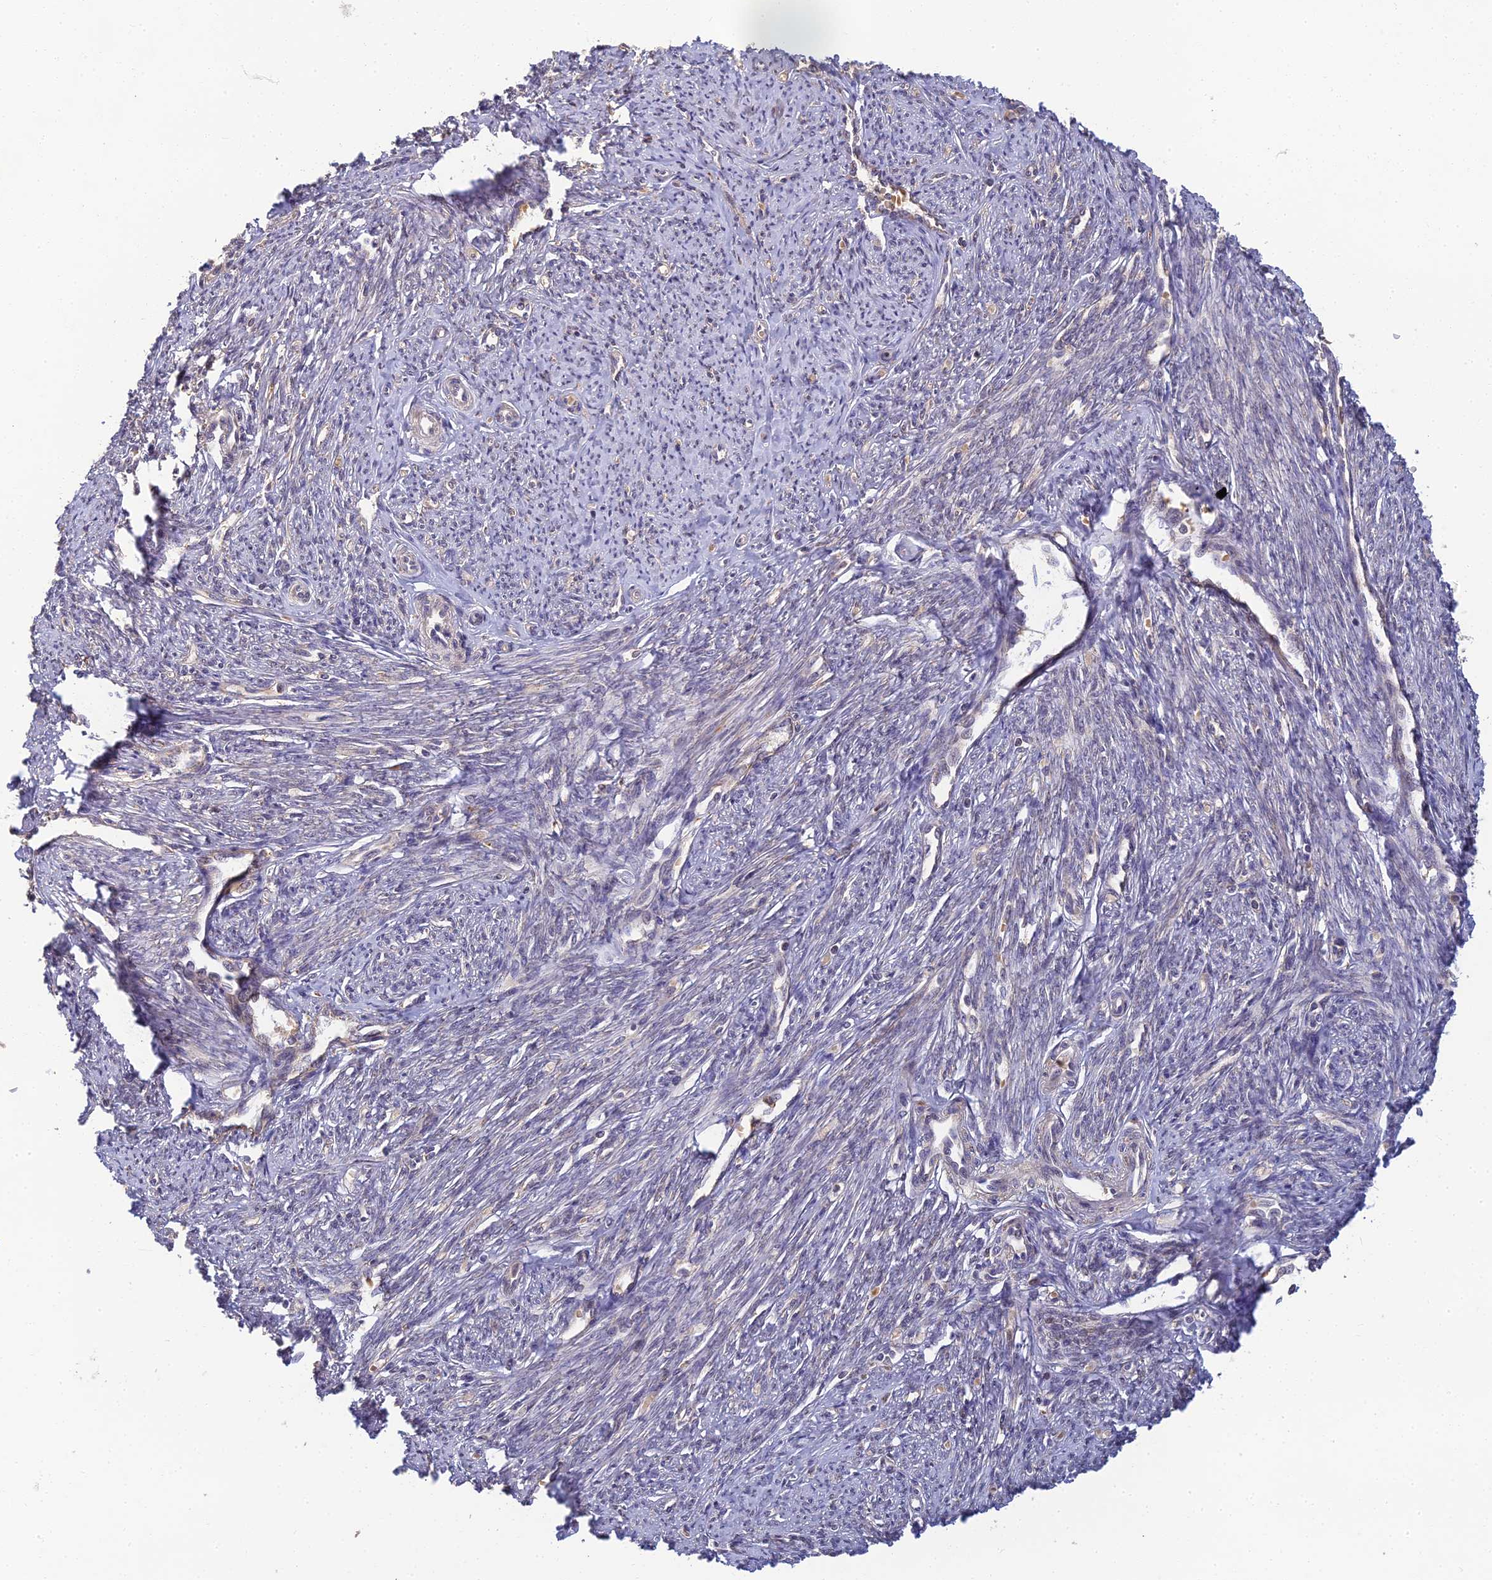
{"staining": {"intensity": "weak", "quantity": "25%-75%", "location": "cytoplasmic/membranous"}, "tissue": "smooth muscle", "cell_type": "Smooth muscle cells", "image_type": "normal", "snomed": [{"axis": "morphology", "description": "Normal tissue, NOS"}, {"axis": "topography", "description": "Smooth muscle"}, {"axis": "topography", "description": "Uterus"}], "caption": "Benign smooth muscle reveals weak cytoplasmic/membranous staining in about 25%-75% of smooth muscle cells, visualized by immunohistochemistry. The staining was performed using DAB (3,3'-diaminobenzidine), with brown indicating positive protein expression. Nuclei are stained blue with hematoxylin.", "gene": "RGL3", "patient": {"sex": "female", "age": 59}}